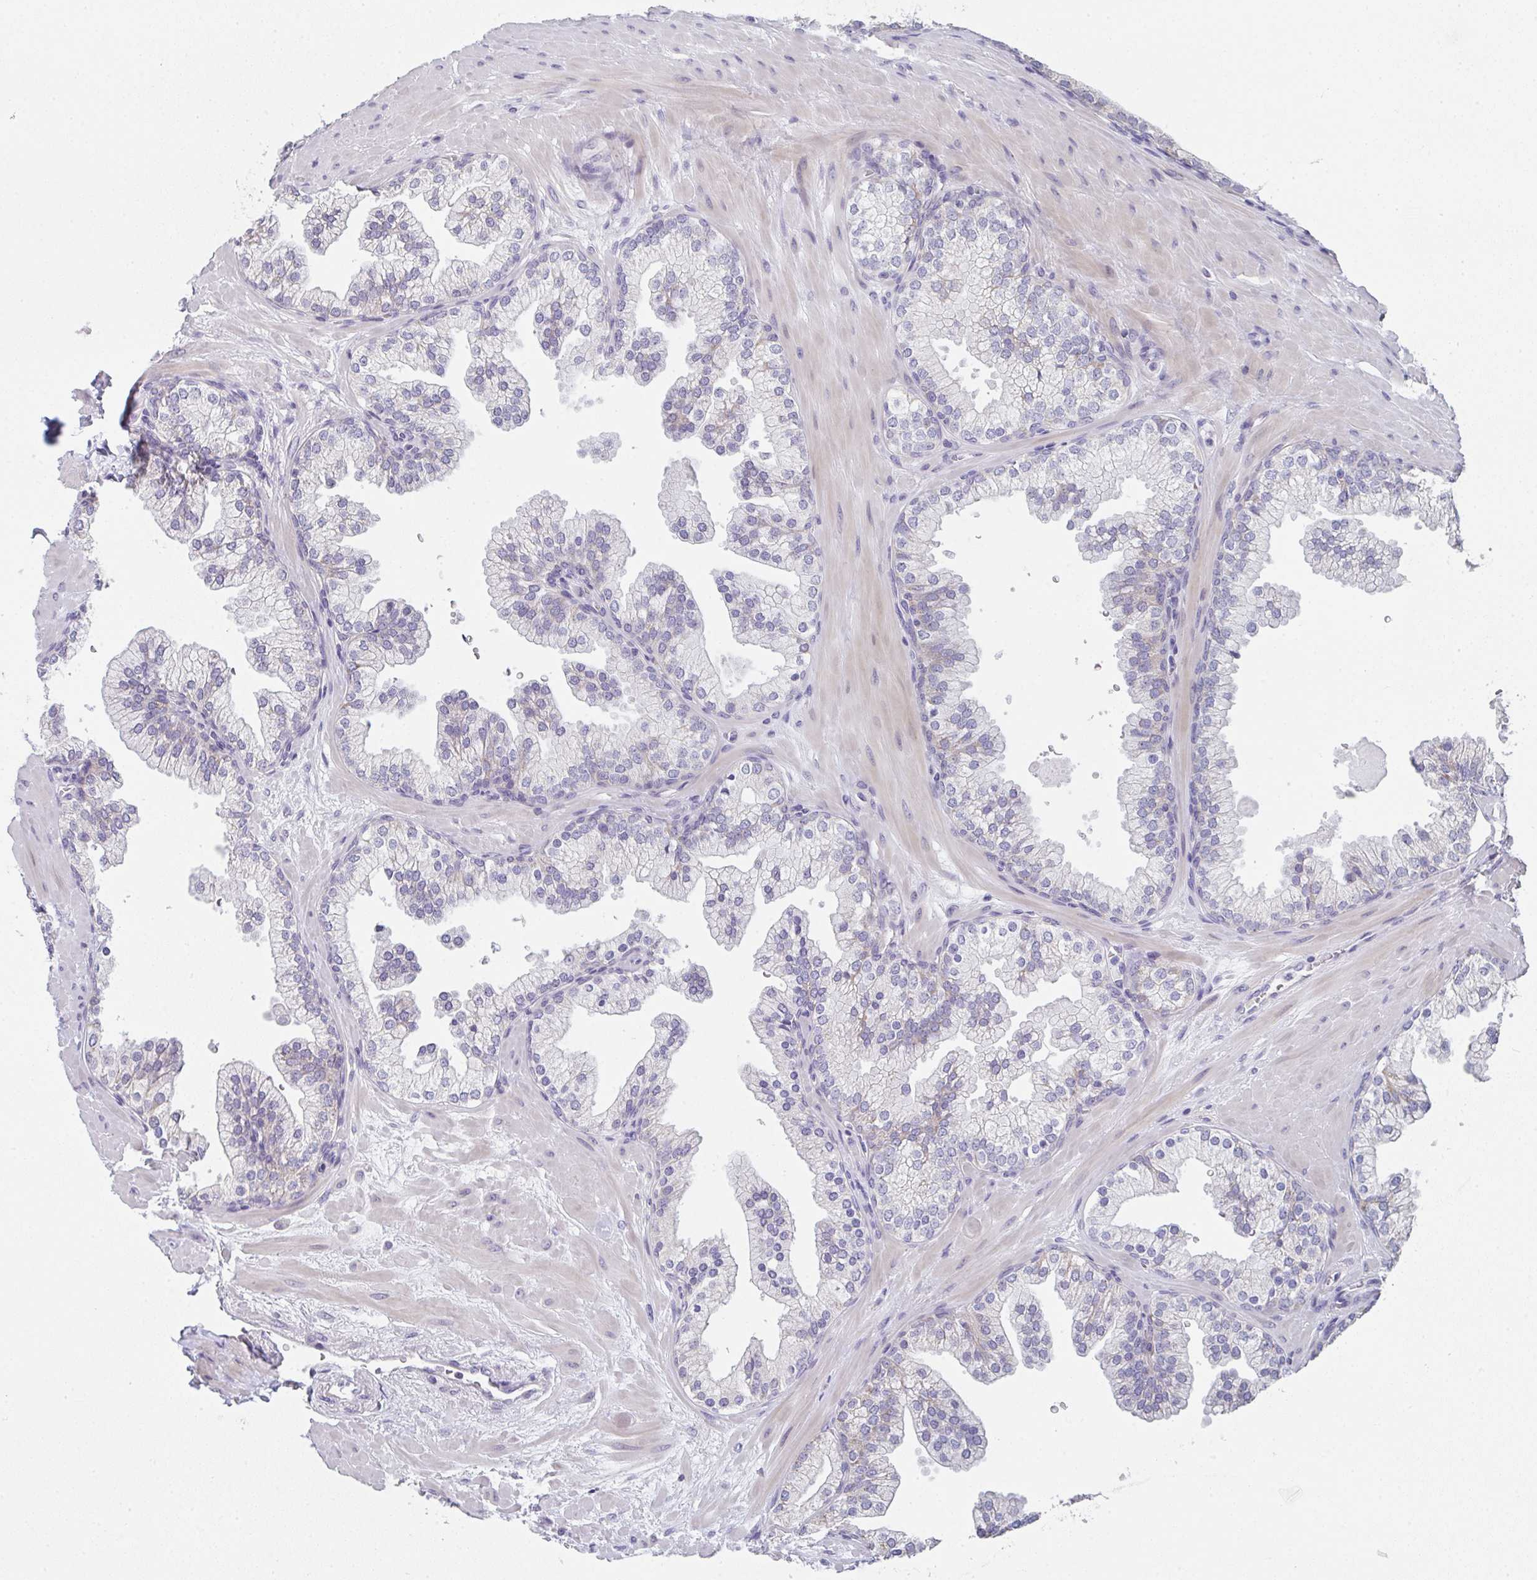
{"staining": {"intensity": "negative", "quantity": "none", "location": "none"}, "tissue": "prostate", "cell_type": "Glandular cells", "image_type": "normal", "snomed": [{"axis": "morphology", "description": "Normal tissue, NOS"}, {"axis": "topography", "description": "Prostate"}, {"axis": "topography", "description": "Peripheral nerve tissue"}], "caption": "Immunohistochemistry of unremarkable prostate exhibits no positivity in glandular cells. Nuclei are stained in blue.", "gene": "CACNA1S", "patient": {"sex": "male", "age": 61}}